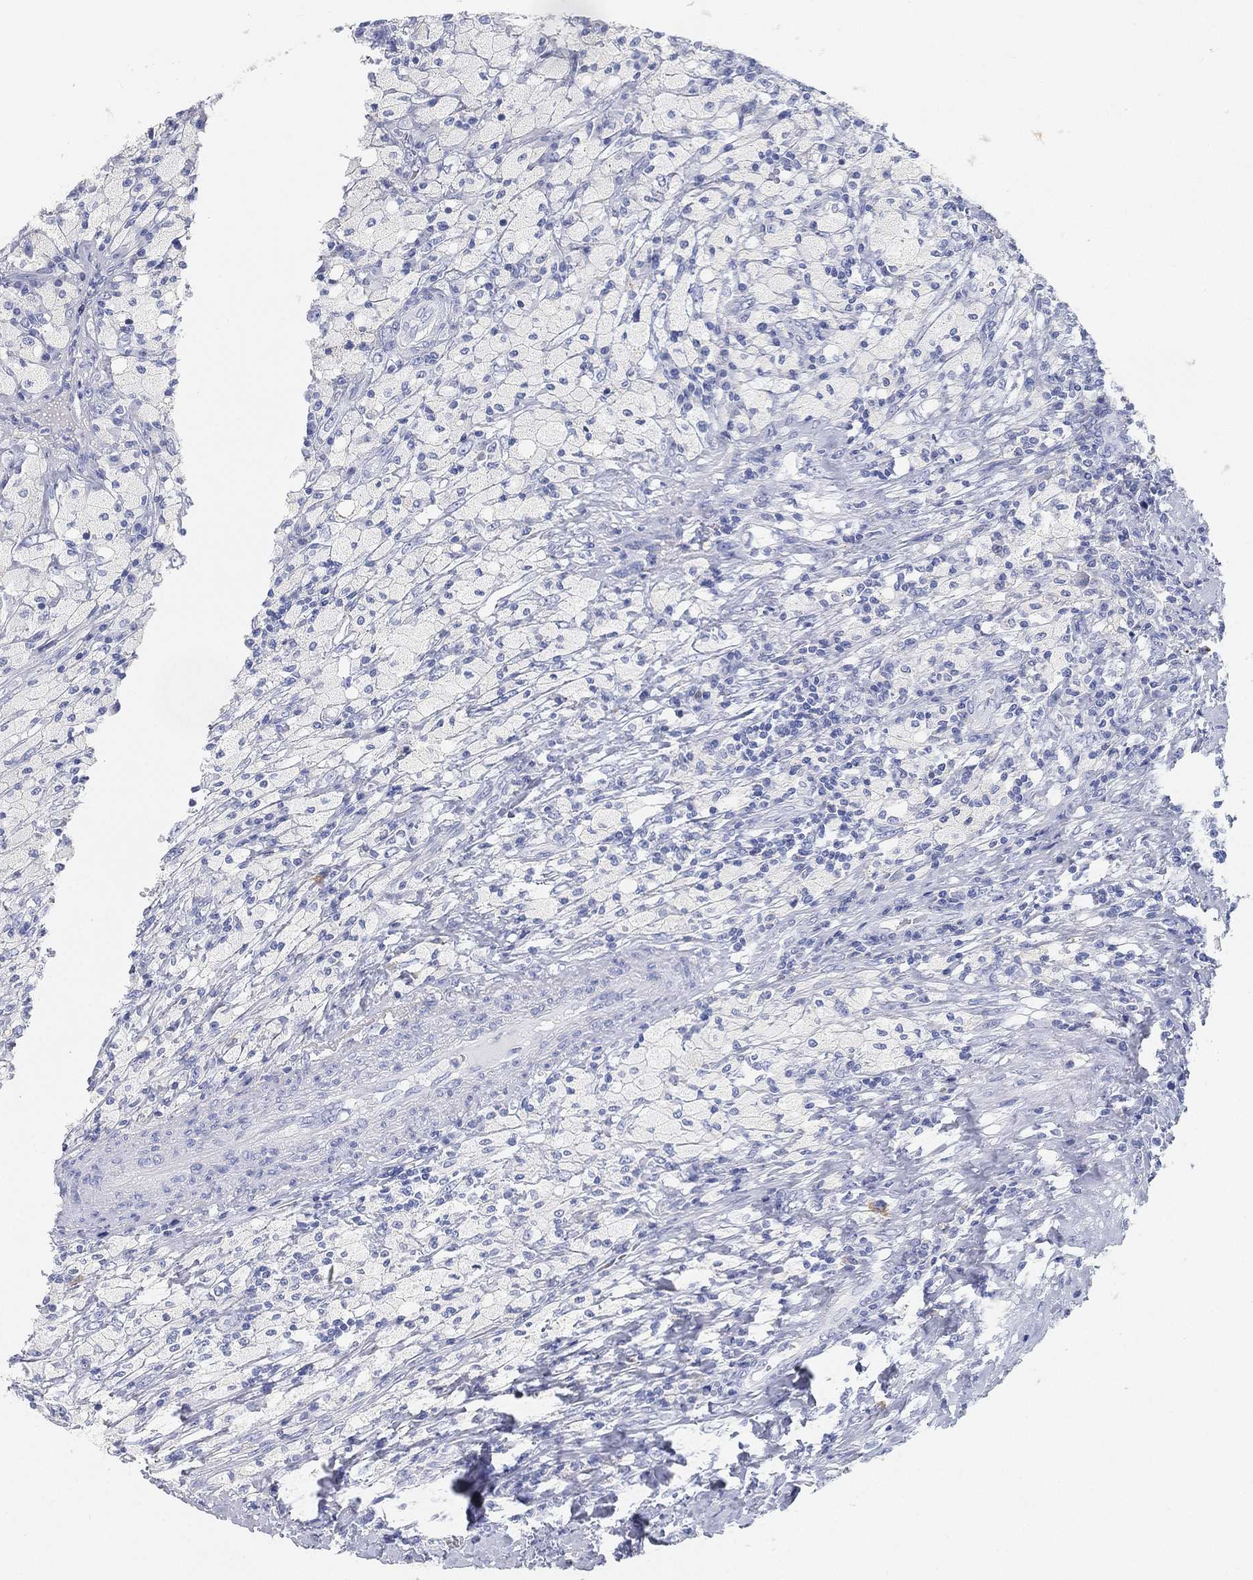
{"staining": {"intensity": "negative", "quantity": "none", "location": "none"}, "tissue": "testis cancer", "cell_type": "Tumor cells", "image_type": "cancer", "snomed": [{"axis": "morphology", "description": "Necrosis, NOS"}, {"axis": "morphology", "description": "Carcinoma, Embryonal, NOS"}, {"axis": "topography", "description": "Testis"}], "caption": "Immunohistochemical staining of human testis embryonal carcinoma demonstrates no significant positivity in tumor cells.", "gene": "GPR61", "patient": {"sex": "male", "age": 19}}